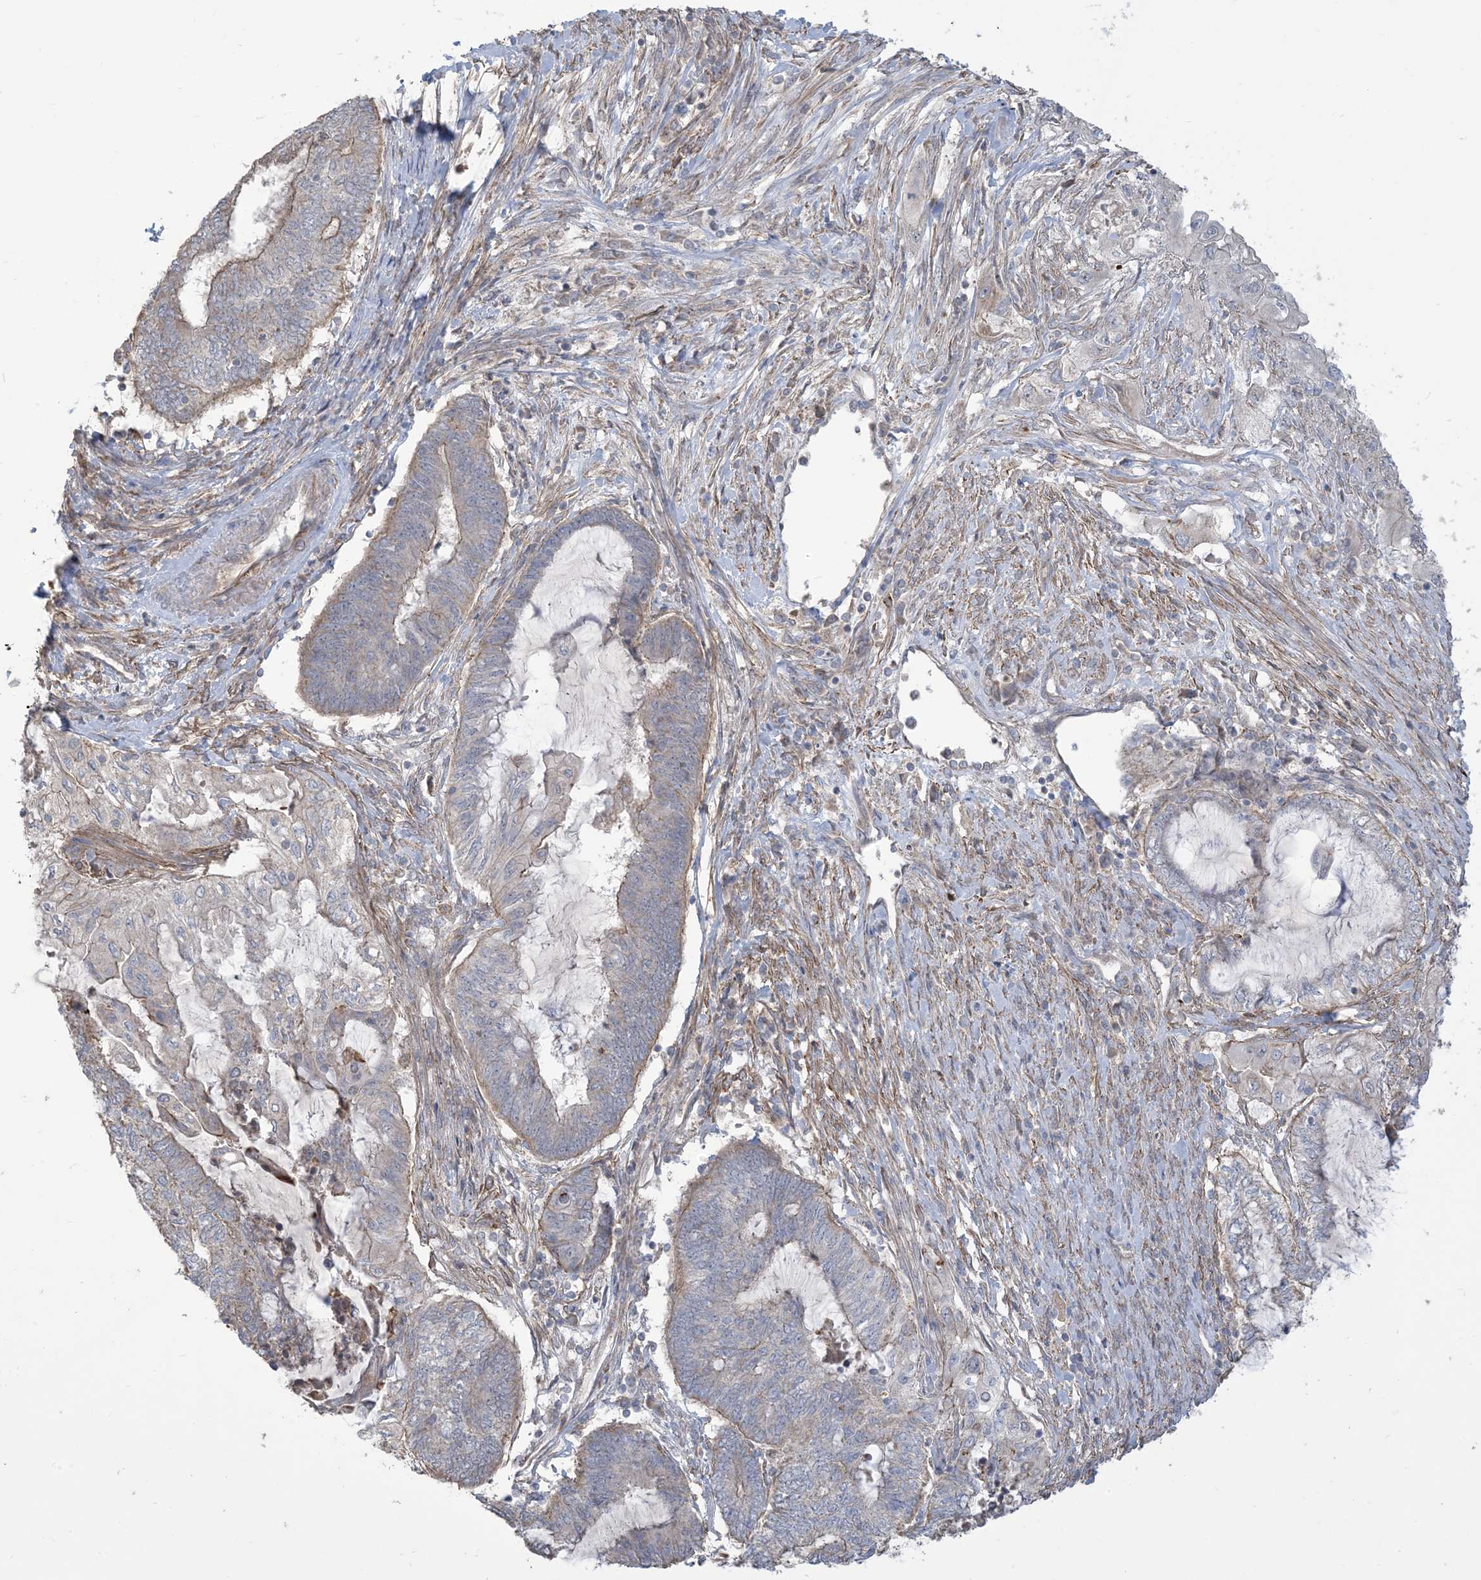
{"staining": {"intensity": "weak", "quantity": "<25%", "location": "cytoplasmic/membranous"}, "tissue": "endometrial cancer", "cell_type": "Tumor cells", "image_type": "cancer", "snomed": [{"axis": "morphology", "description": "Adenocarcinoma, NOS"}, {"axis": "topography", "description": "Uterus"}, {"axis": "topography", "description": "Endometrium"}], "caption": "Photomicrograph shows no significant protein expression in tumor cells of endometrial adenocarcinoma.", "gene": "KLHL18", "patient": {"sex": "female", "age": 70}}